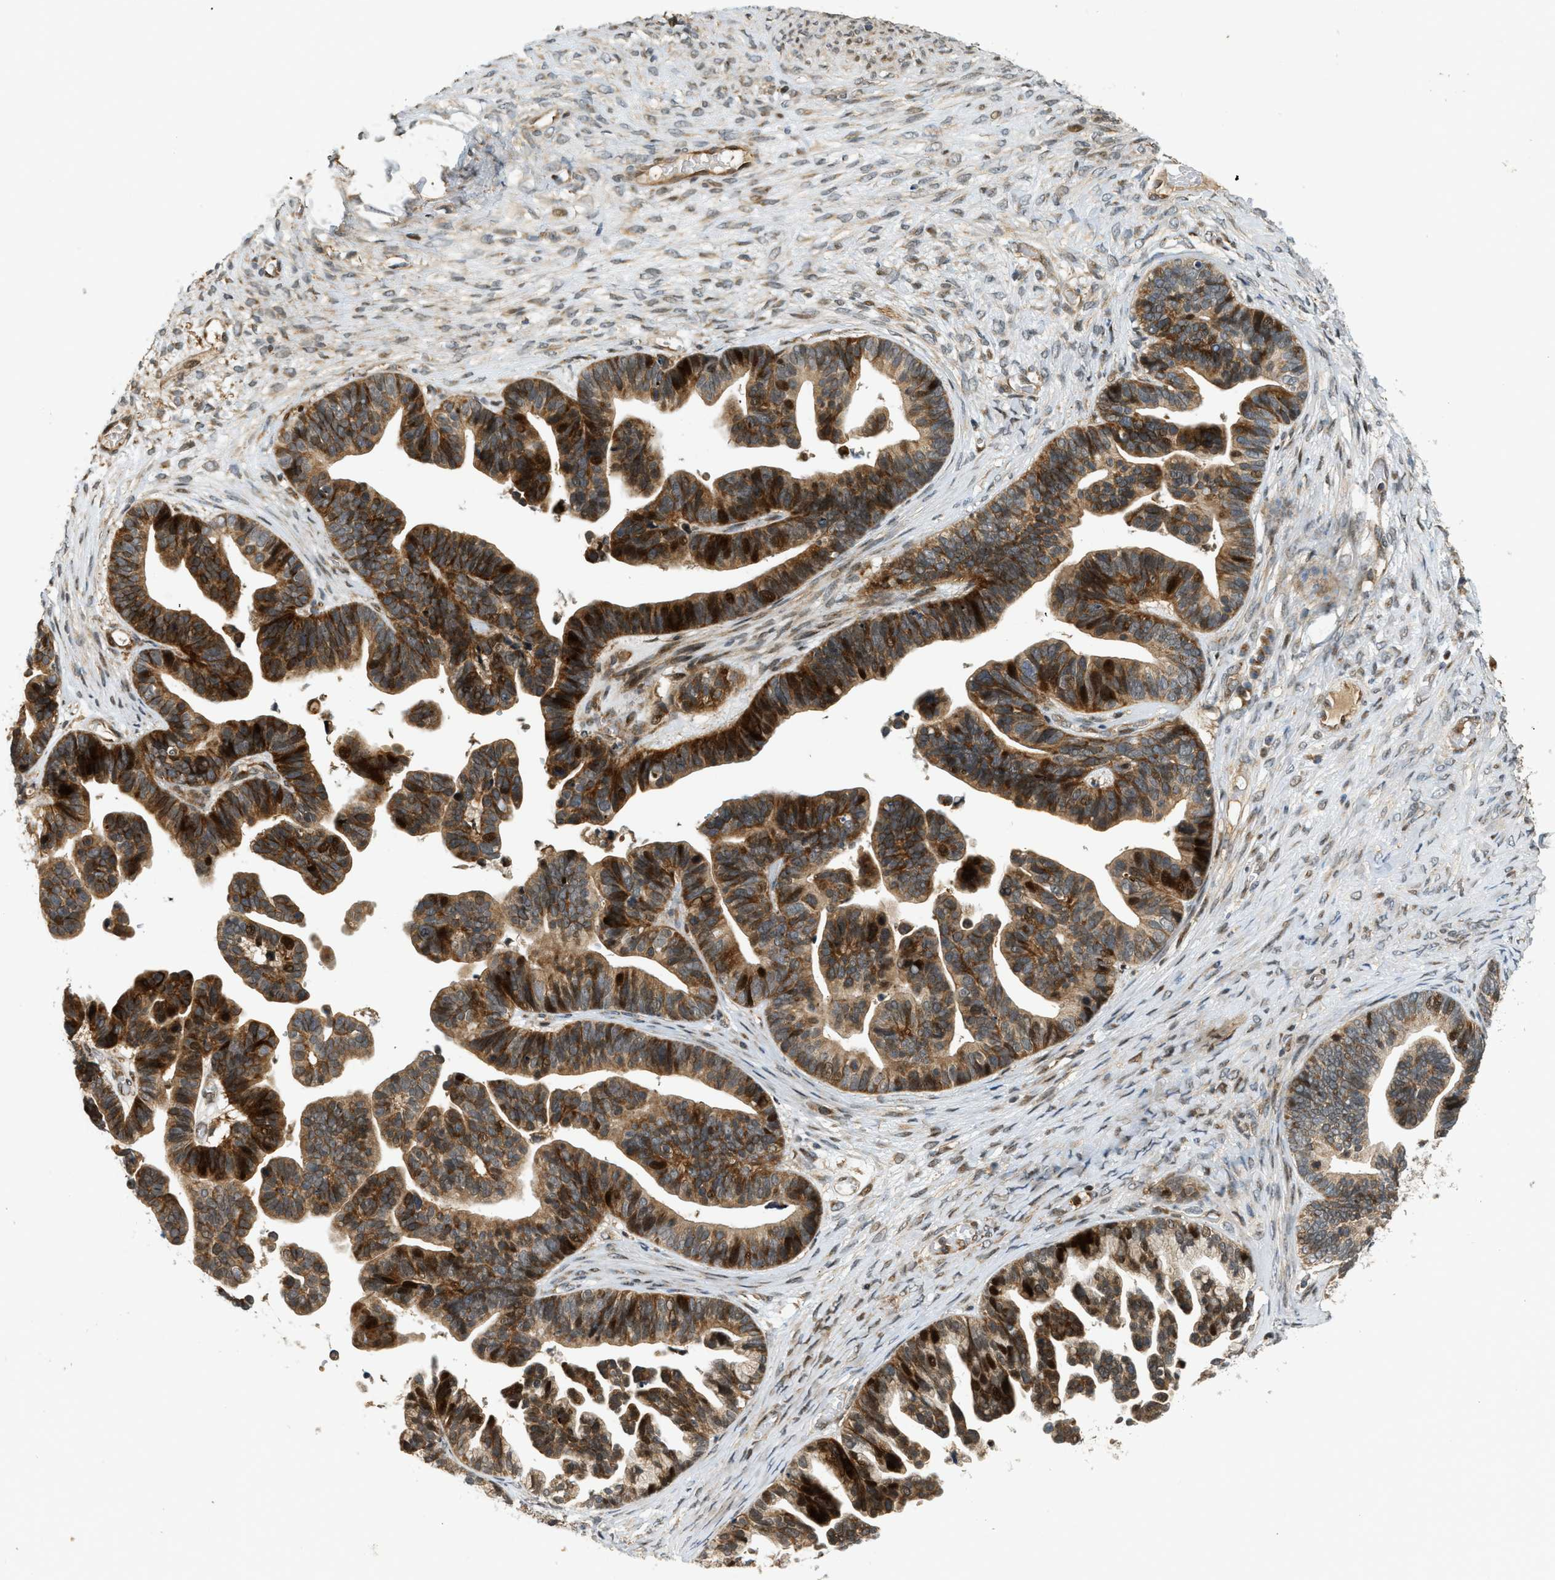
{"staining": {"intensity": "strong", "quantity": "25%-75%", "location": "cytoplasmic/membranous,nuclear"}, "tissue": "ovarian cancer", "cell_type": "Tumor cells", "image_type": "cancer", "snomed": [{"axis": "morphology", "description": "Cystadenocarcinoma, serous, NOS"}, {"axis": "topography", "description": "Ovary"}], "caption": "Immunohistochemical staining of human ovarian serous cystadenocarcinoma exhibits high levels of strong cytoplasmic/membranous and nuclear expression in about 25%-75% of tumor cells.", "gene": "TRAPPC14", "patient": {"sex": "female", "age": 56}}